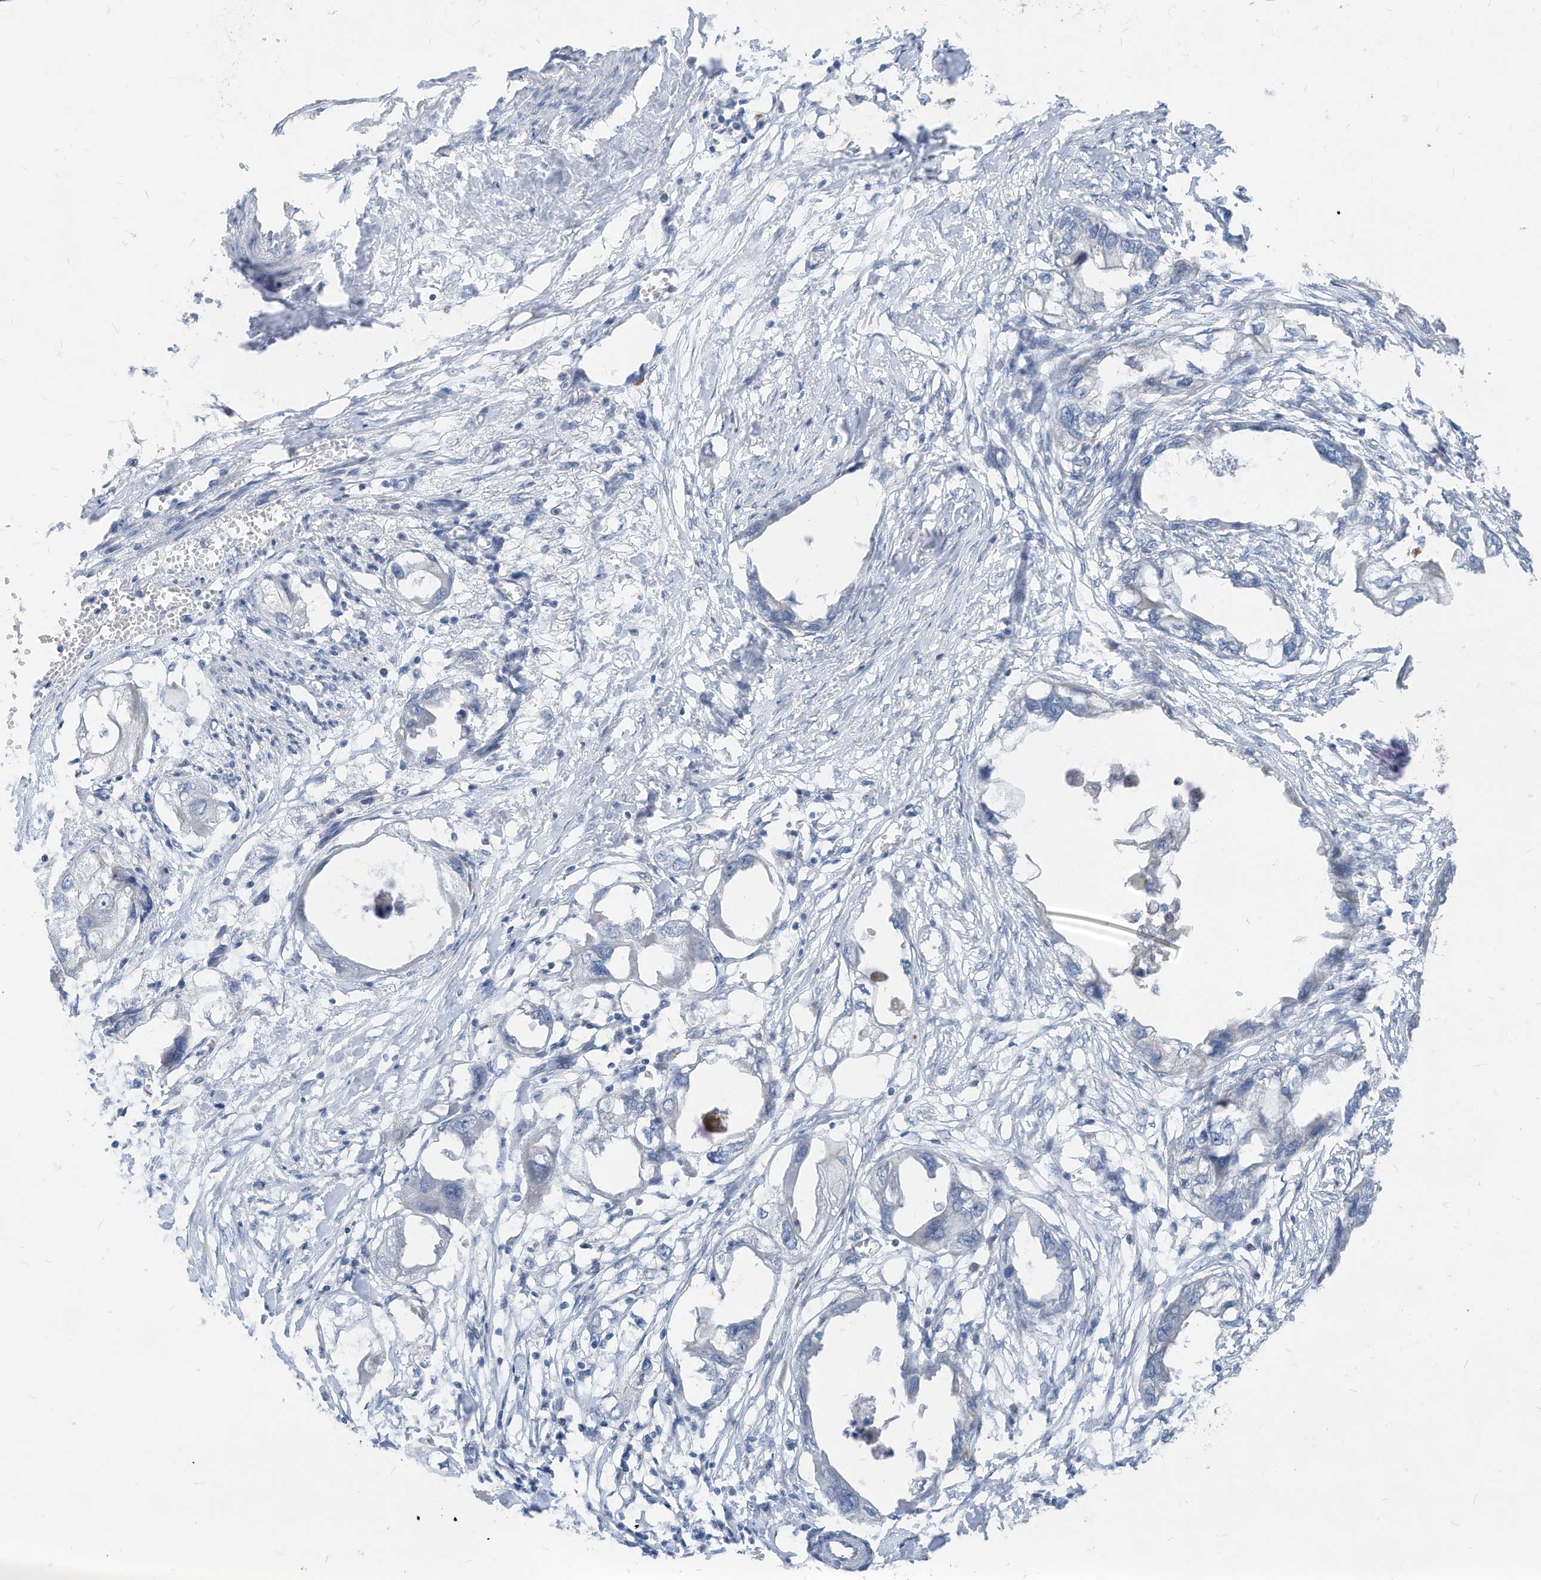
{"staining": {"intensity": "negative", "quantity": "none", "location": "none"}, "tissue": "endometrial cancer", "cell_type": "Tumor cells", "image_type": "cancer", "snomed": [{"axis": "morphology", "description": "Adenocarcinoma, NOS"}, {"axis": "morphology", "description": "Adenocarcinoma, metastatic, NOS"}, {"axis": "topography", "description": "Adipose tissue"}, {"axis": "topography", "description": "Endometrium"}], "caption": "Human endometrial cancer stained for a protein using IHC displays no positivity in tumor cells.", "gene": "LDAH", "patient": {"sex": "female", "age": 67}}